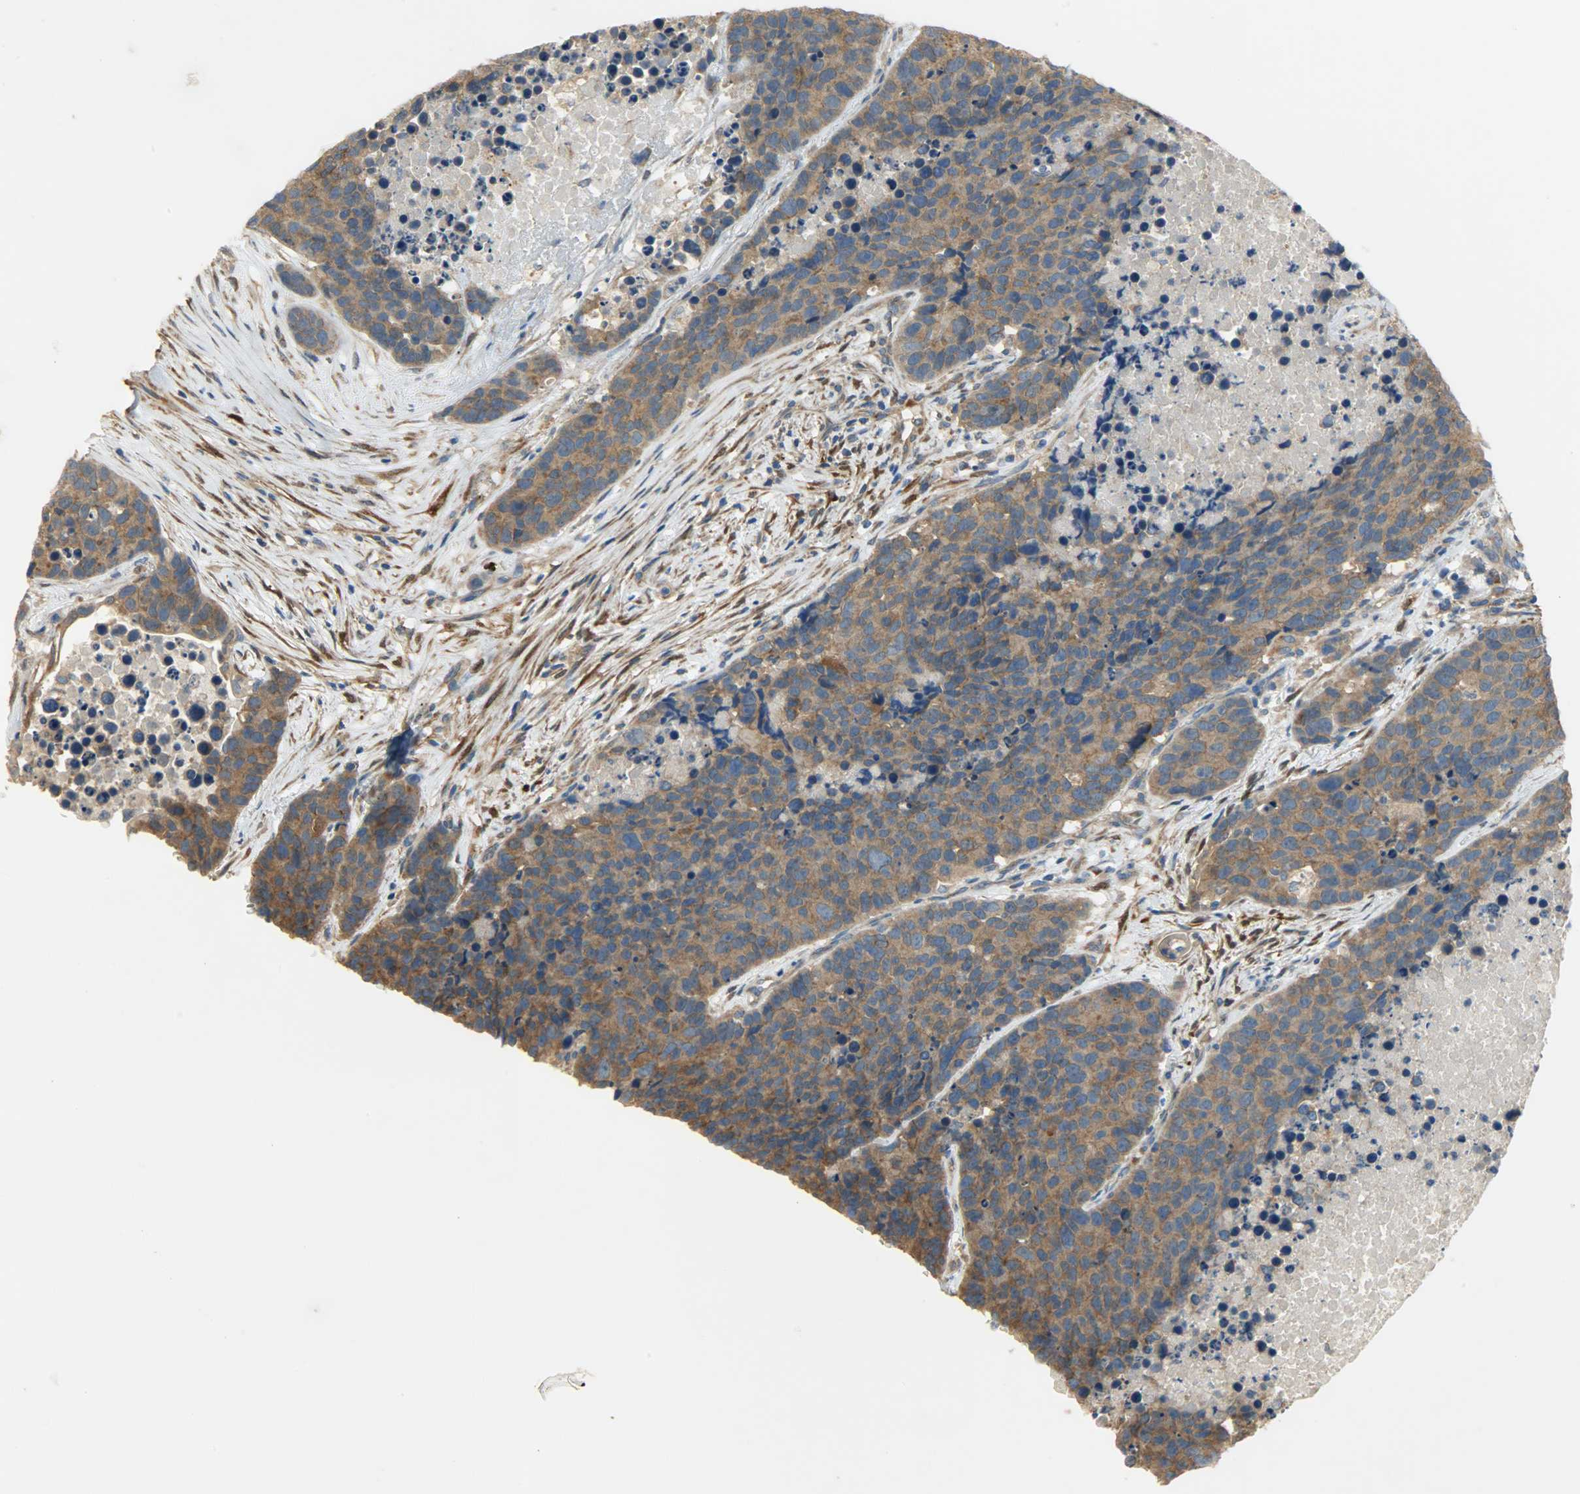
{"staining": {"intensity": "strong", "quantity": ">75%", "location": "cytoplasmic/membranous"}, "tissue": "carcinoid", "cell_type": "Tumor cells", "image_type": "cancer", "snomed": [{"axis": "morphology", "description": "Carcinoid, malignant, NOS"}, {"axis": "topography", "description": "Lung"}], "caption": "Immunohistochemical staining of human malignant carcinoid demonstrates high levels of strong cytoplasmic/membranous expression in approximately >75% of tumor cells. (Stains: DAB (3,3'-diaminobenzidine) in brown, nuclei in blue, Microscopy: brightfield microscopy at high magnification).", "gene": "C1orf198", "patient": {"sex": "male", "age": 60}}